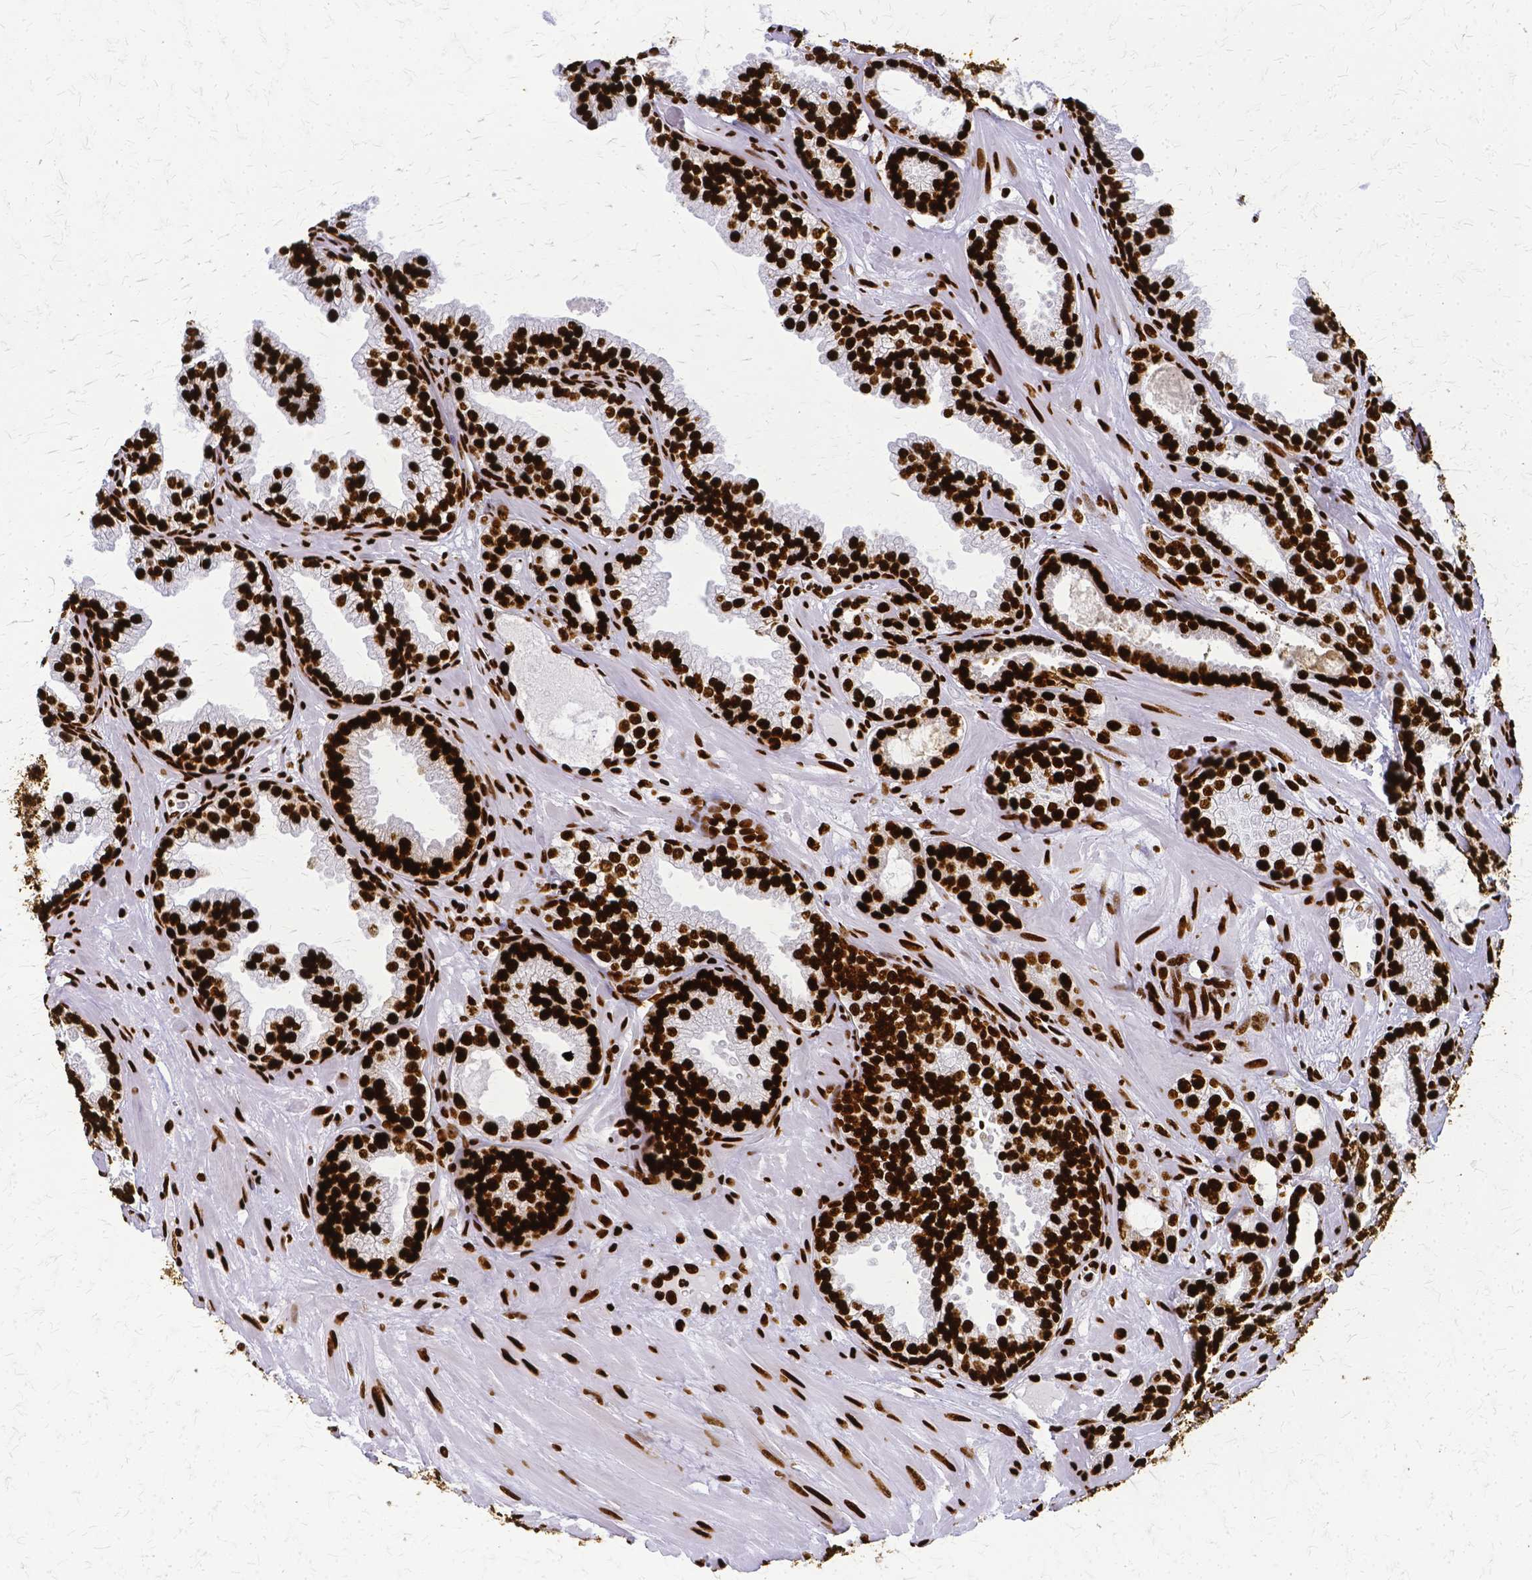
{"staining": {"intensity": "strong", "quantity": ">75%", "location": "nuclear"}, "tissue": "prostate cancer", "cell_type": "Tumor cells", "image_type": "cancer", "snomed": [{"axis": "morphology", "description": "Adenocarcinoma, Medium grade"}, {"axis": "topography", "description": "Prostate"}], "caption": "Strong nuclear protein positivity is identified in about >75% of tumor cells in prostate cancer (adenocarcinoma (medium-grade)).", "gene": "SFPQ", "patient": {"sex": "male", "age": 57}}